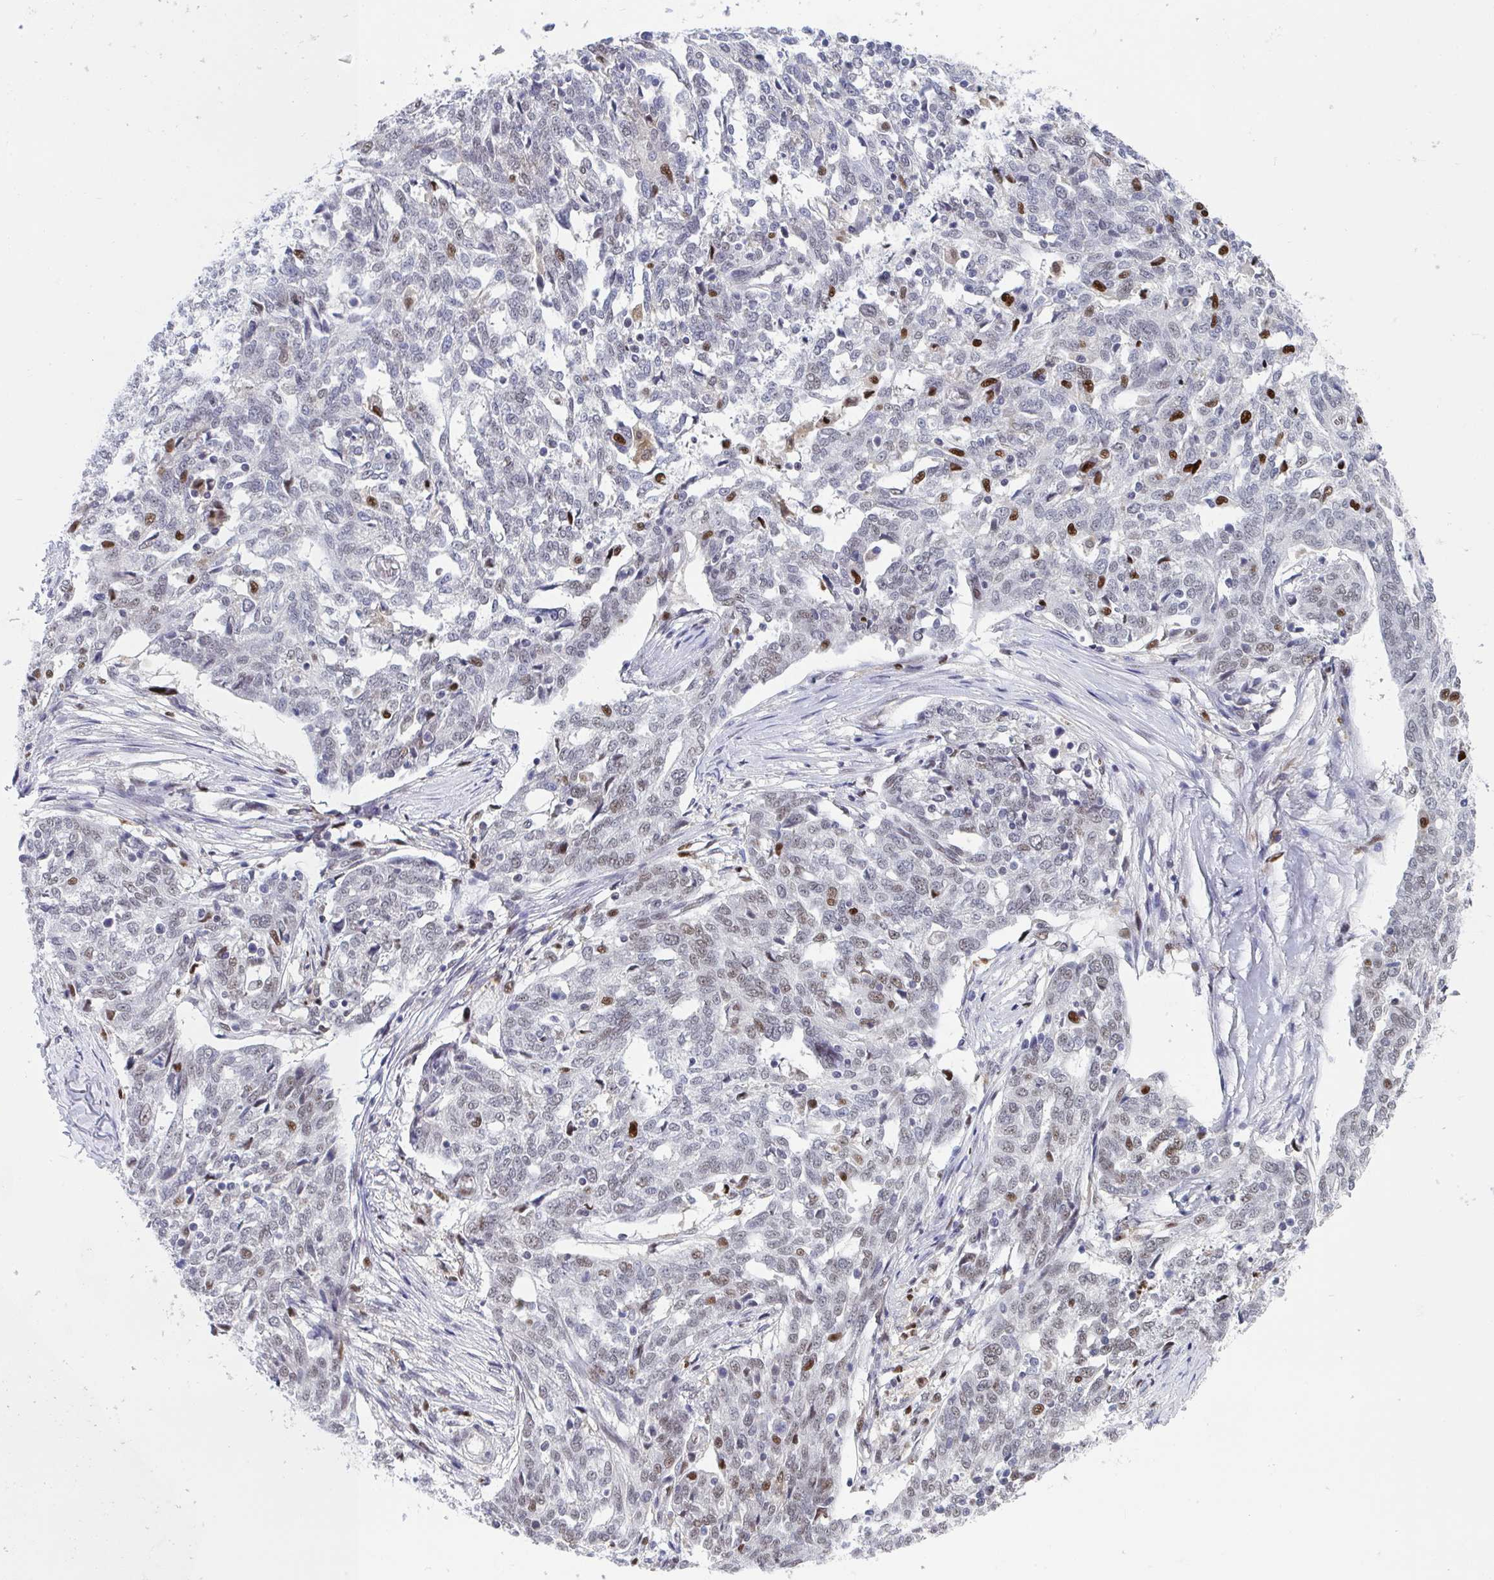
{"staining": {"intensity": "weak", "quantity": "<25%", "location": "nuclear"}, "tissue": "ovarian cancer", "cell_type": "Tumor cells", "image_type": "cancer", "snomed": [{"axis": "morphology", "description": "Cystadenocarcinoma, serous, NOS"}, {"axis": "topography", "description": "Ovary"}], "caption": "Immunohistochemical staining of human ovarian cancer (serous cystadenocarcinoma) displays no significant expression in tumor cells.", "gene": "JDP2", "patient": {"sex": "female", "age": 67}}